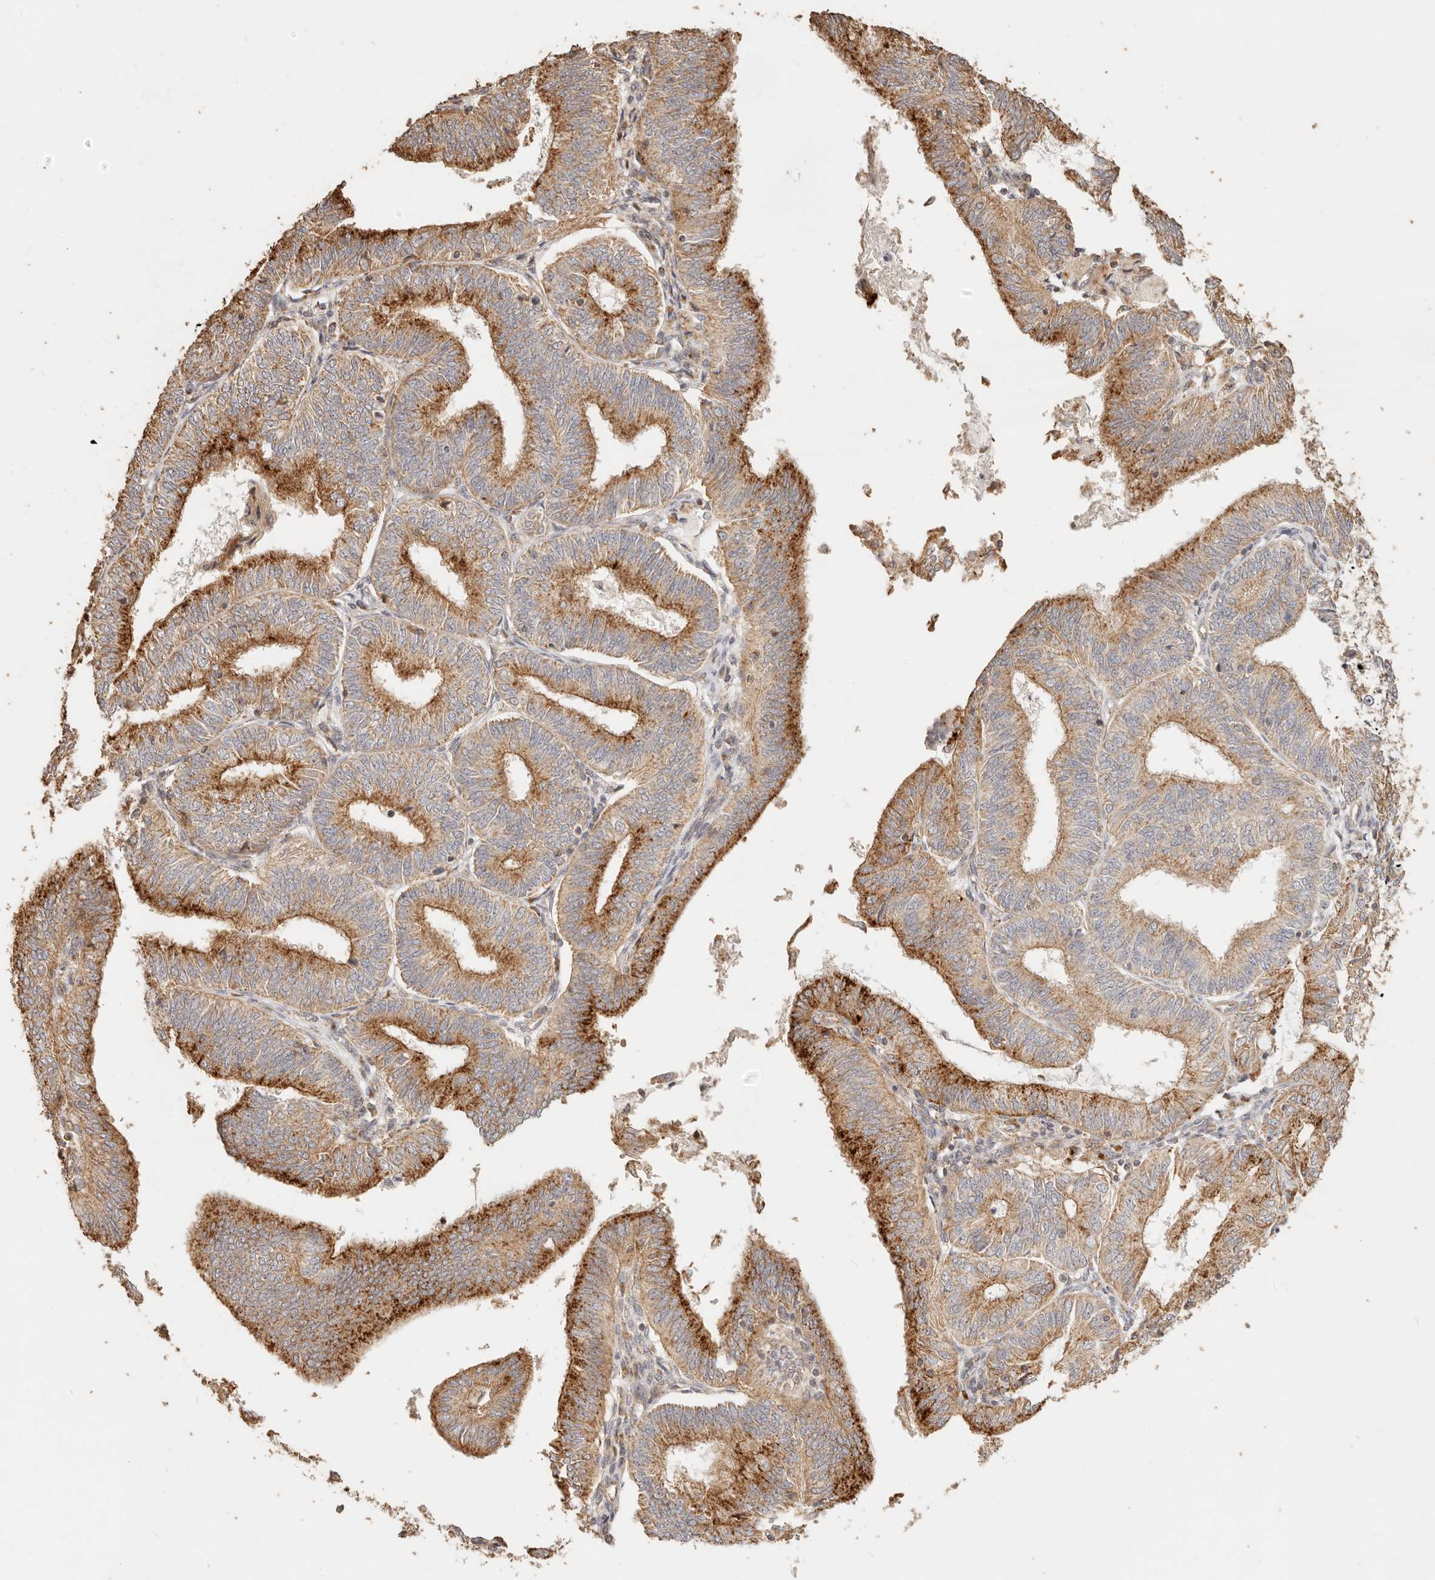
{"staining": {"intensity": "moderate", "quantity": ">75%", "location": "cytoplasmic/membranous"}, "tissue": "endometrial cancer", "cell_type": "Tumor cells", "image_type": "cancer", "snomed": [{"axis": "morphology", "description": "Adenocarcinoma, NOS"}, {"axis": "topography", "description": "Endometrium"}], "caption": "About >75% of tumor cells in endometrial cancer demonstrate moderate cytoplasmic/membranous protein staining as visualized by brown immunohistochemical staining.", "gene": "PTPN22", "patient": {"sex": "female", "age": 51}}